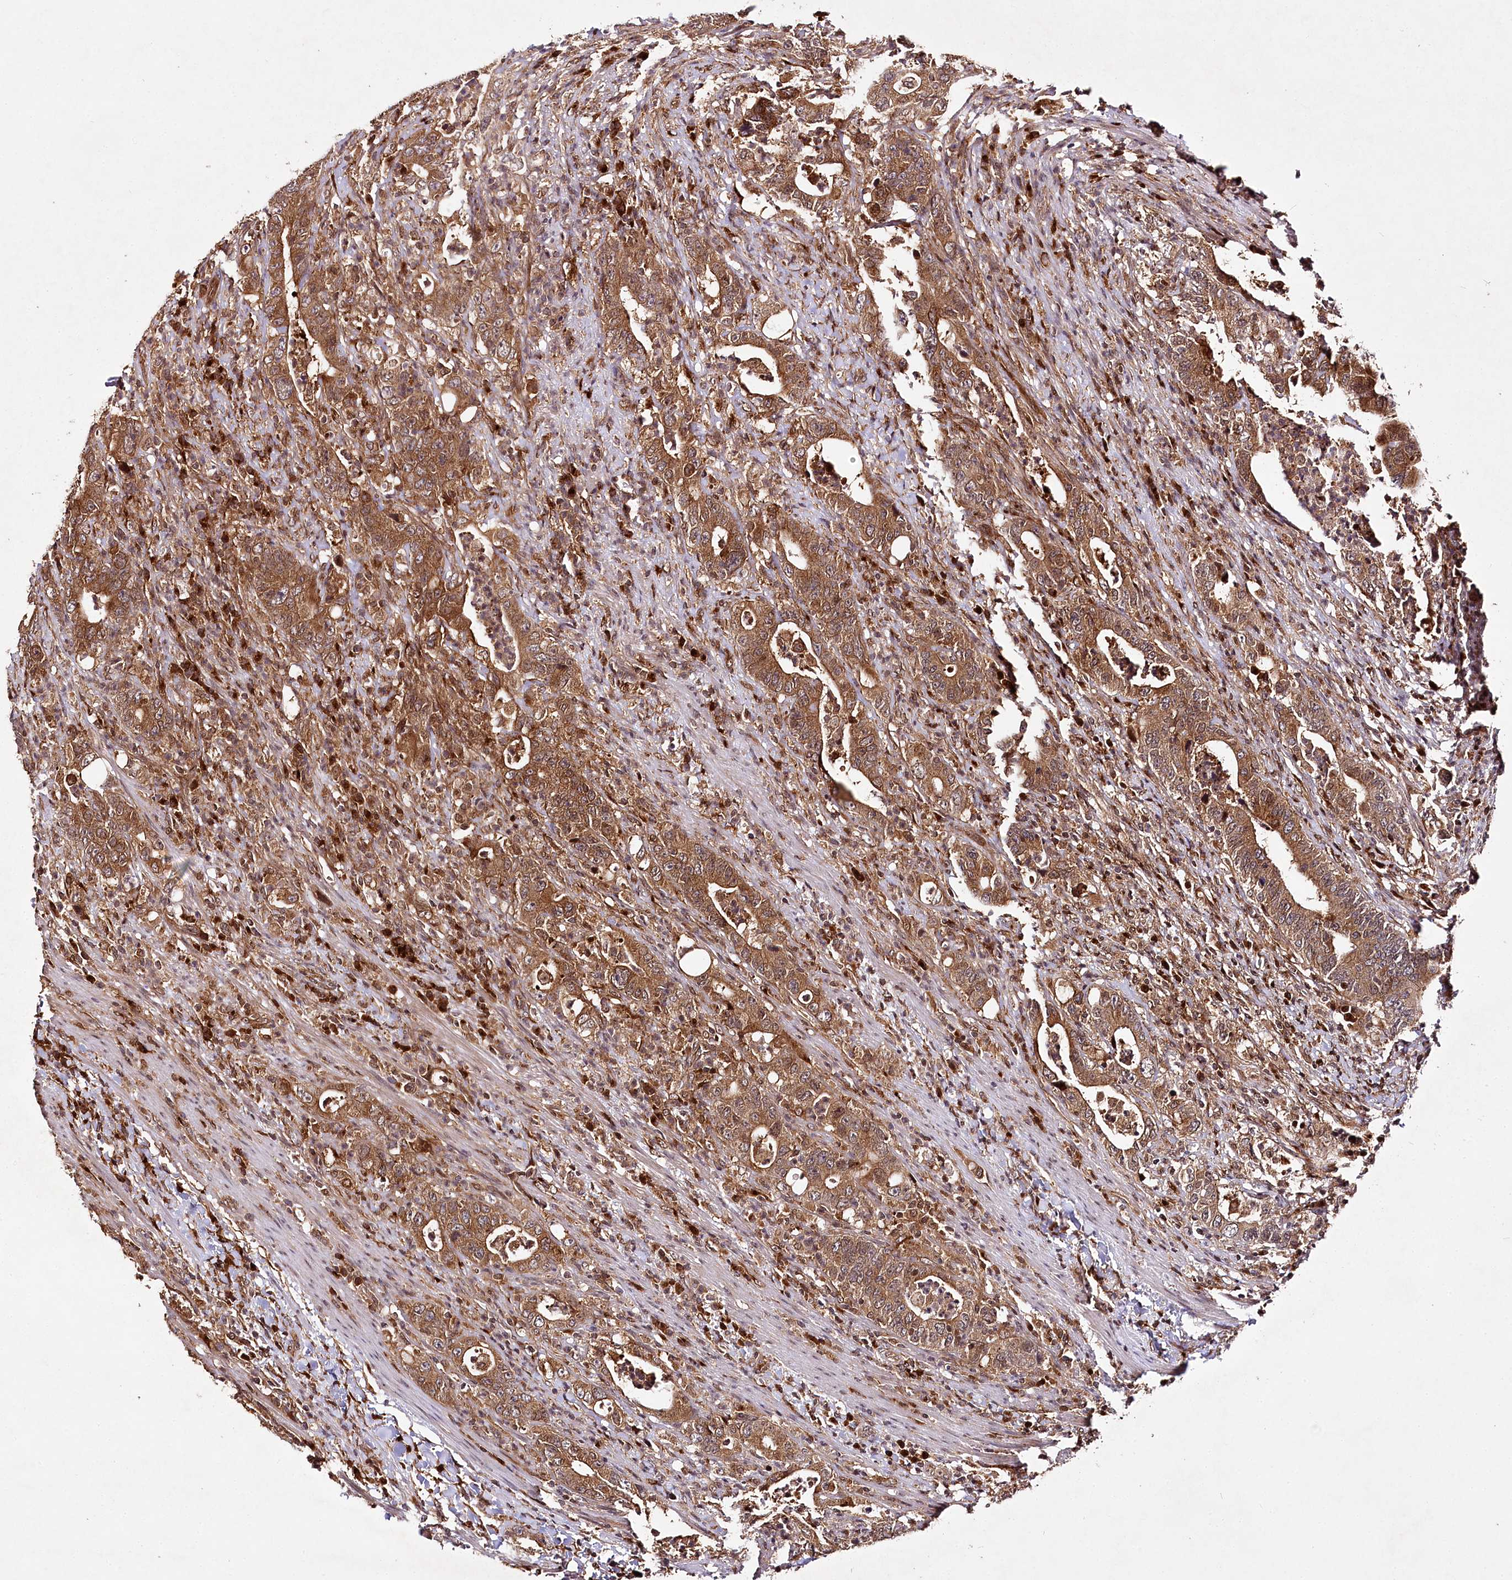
{"staining": {"intensity": "moderate", "quantity": ">75%", "location": "cytoplasmic/membranous"}, "tissue": "colorectal cancer", "cell_type": "Tumor cells", "image_type": "cancer", "snomed": [{"axis": "morphology", "description": "Adenocarcinoma, NOS"}, {"axis": "topography", "description": "Colon"}], "caption": "IHC photomicrograph of adenocarcinoma (colorectal) stained for a protein (brown), which displays medium levels of moderate cytoplasmic/membranous positivity in about >75% of tumor cells.", "gene": "COPG1", "patient": {"sex": "female", "age": 75}}